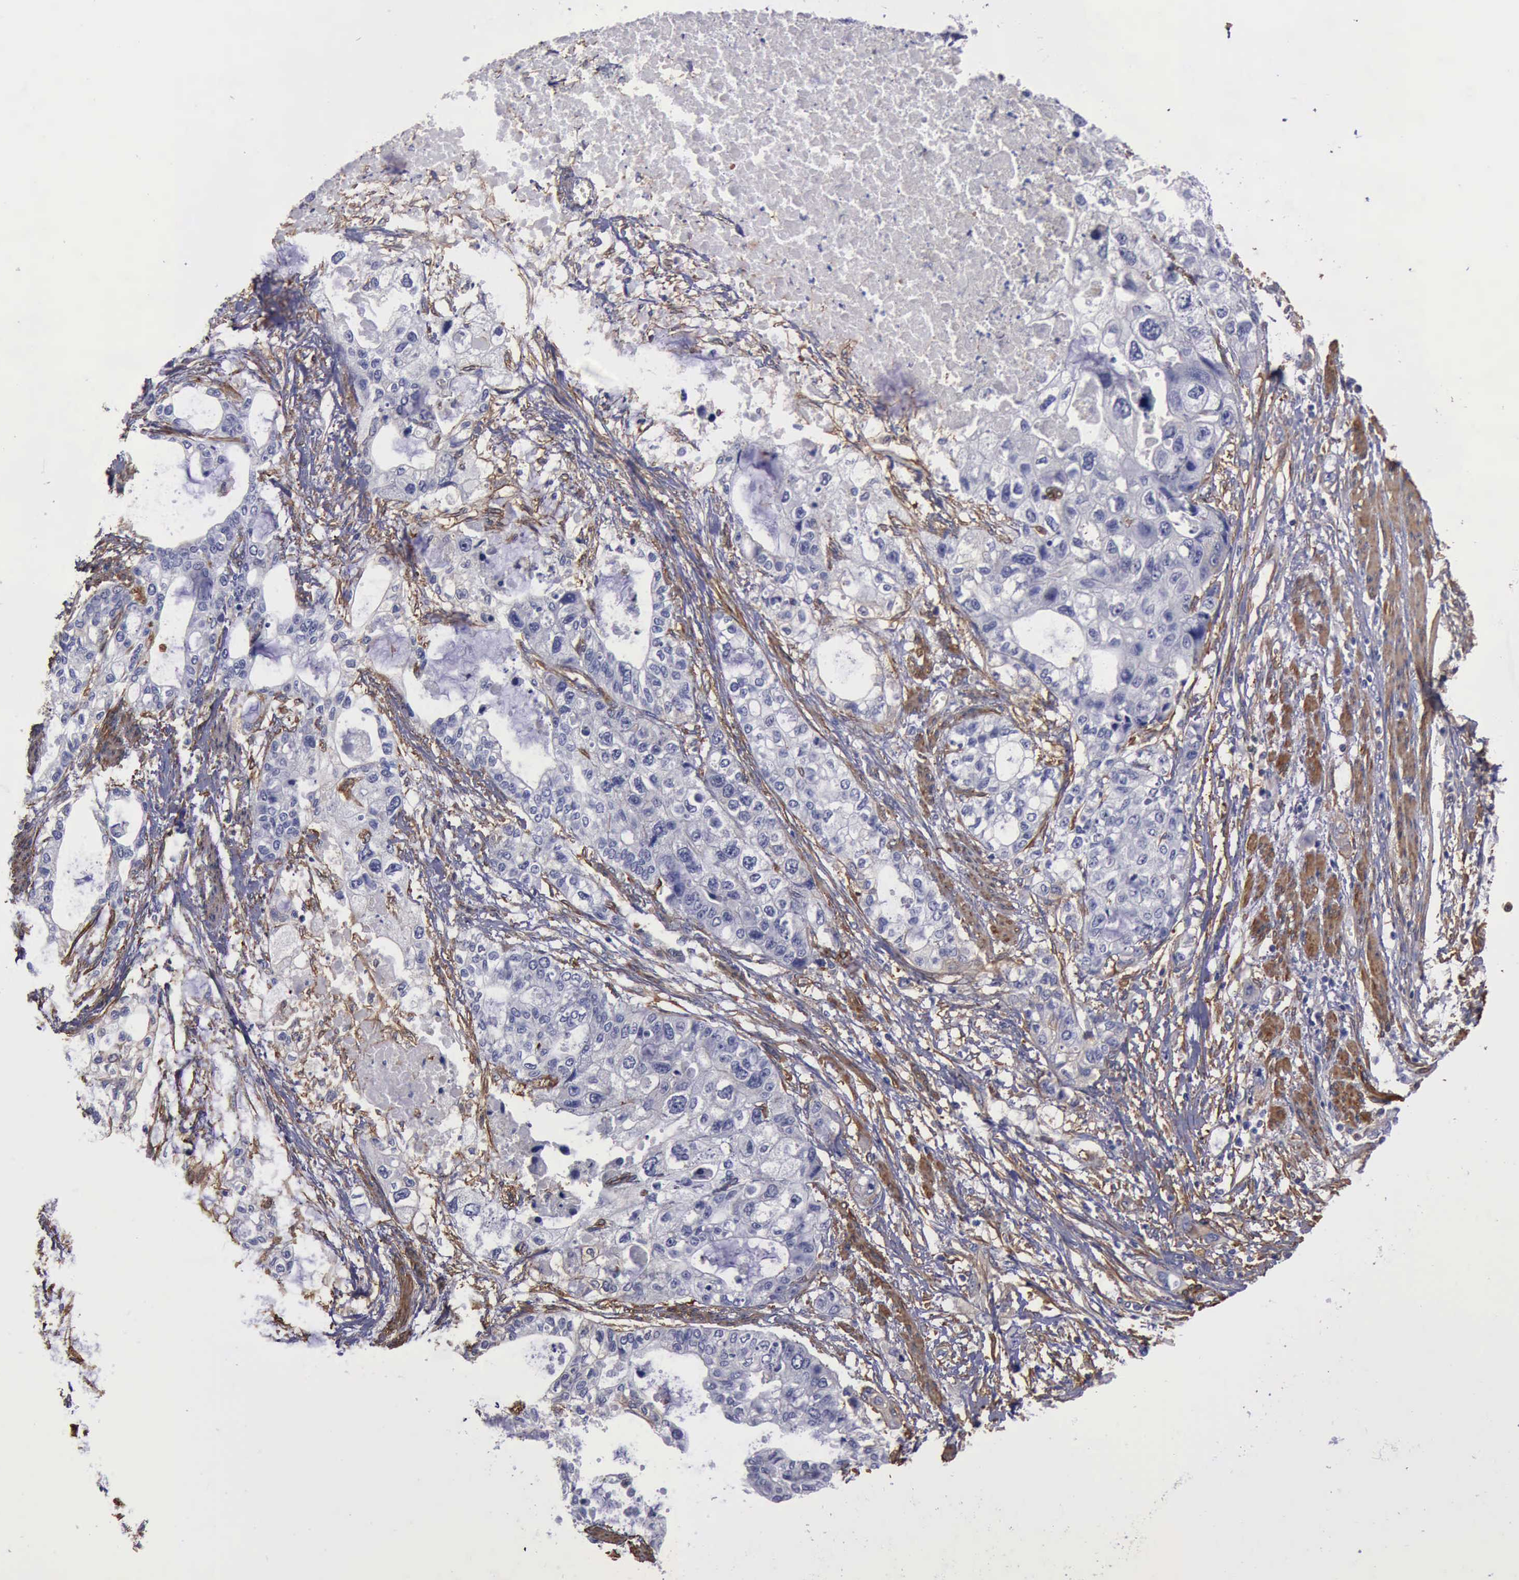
{"staining": {"intensity": "negative", "quantity": "none", "location": "none"}, "tissue": "stomach cancer", "cell_type": "Tumor cells", "image_type": "cancer", "snomed": [{"axis": "morphology", "description": "Adenocarcinoma, NOS"}, {"axis": "topography", "description": "Stomach, upper"}], "caption": "Stomach adenocarcinoma stained for a protein using immunohistochemistry exhibits no positivity tumor cells.", "gene": "FLNA", "patient": {"sex": "female", "age": 52}}